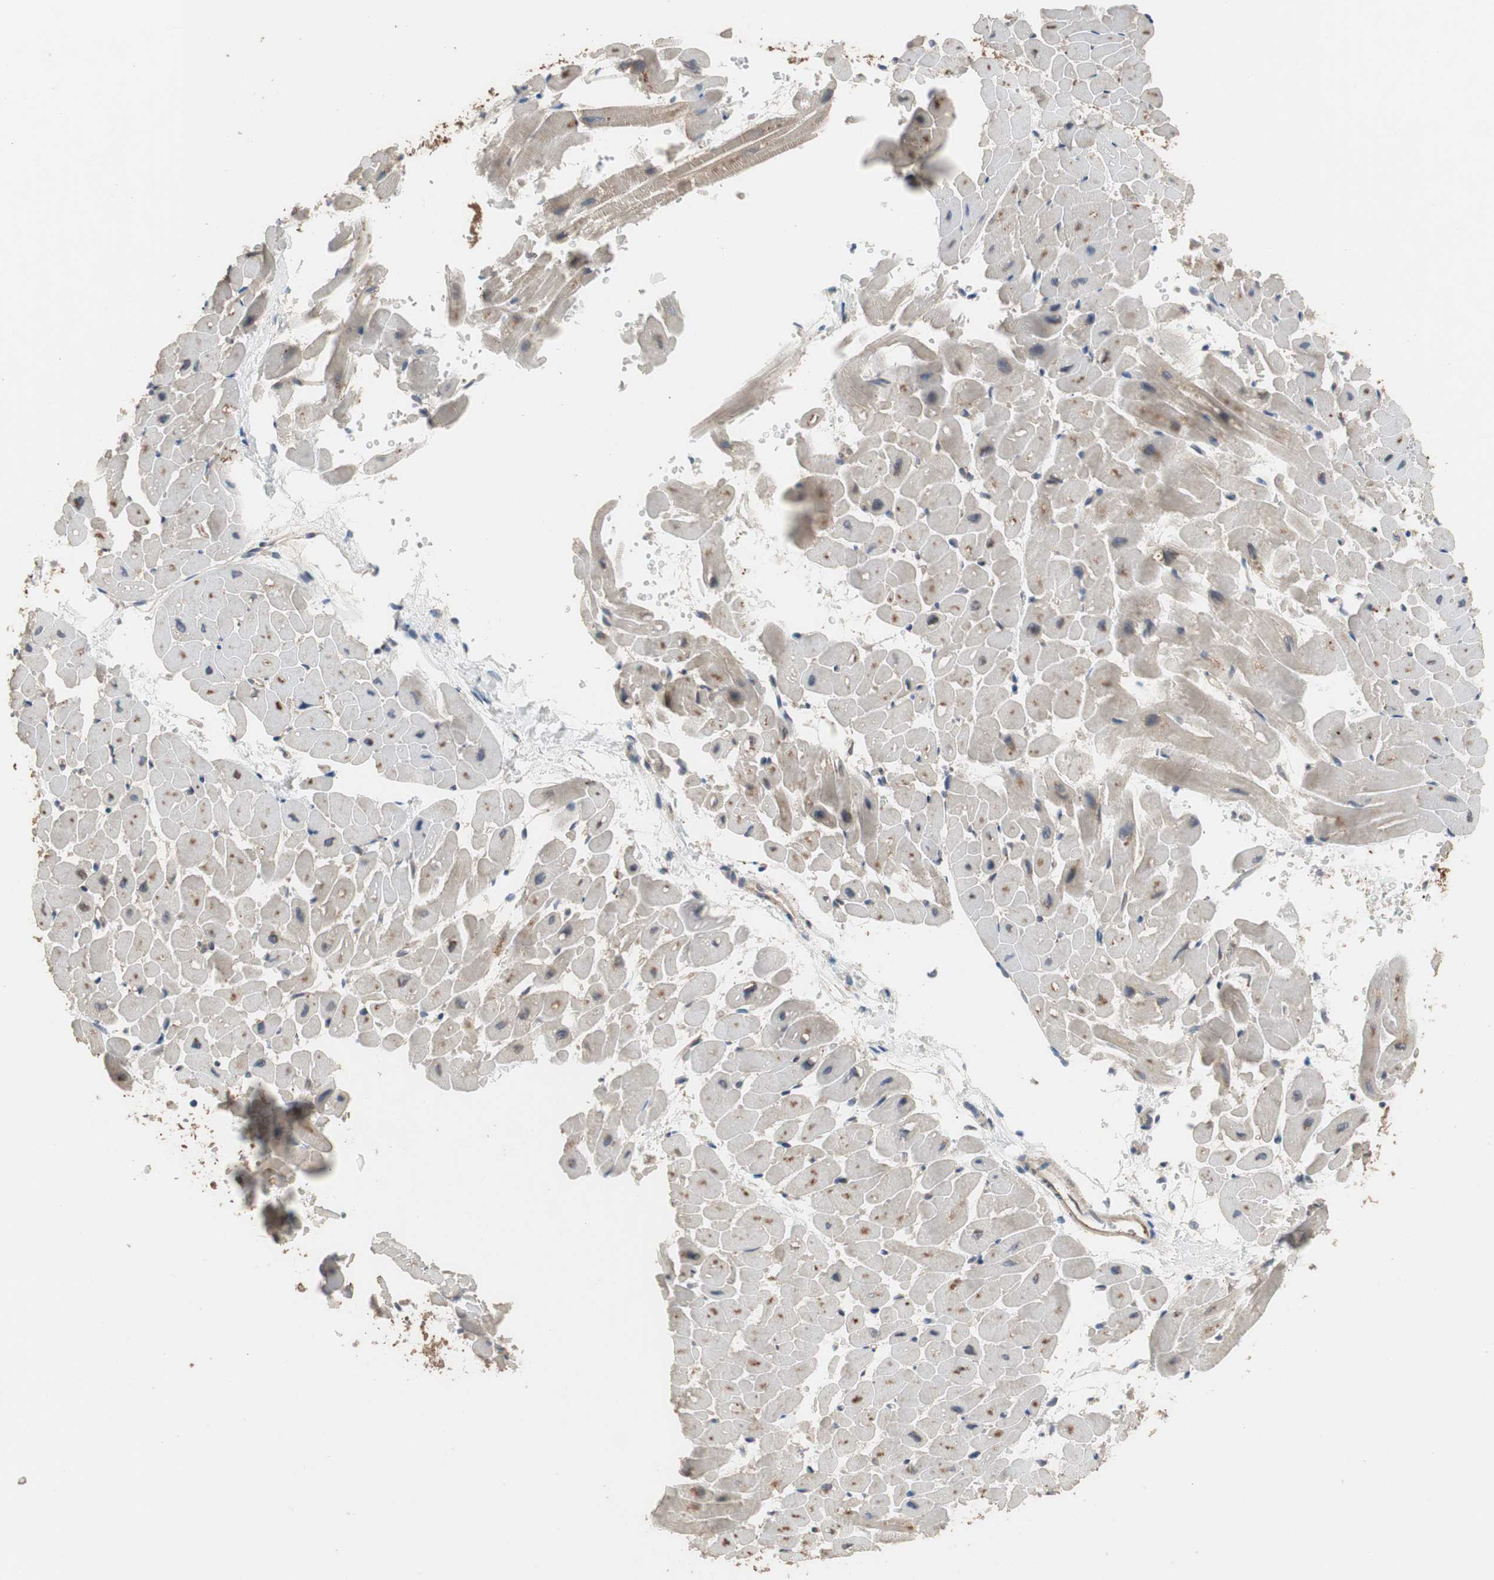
{"staining": {"intensity": "moderate", "quantity": ">75%", "location": "cytoplasmic/membranous"}, "tissue": "heart muscle", "cell_type": "Cardiomyocytes", "image_type": "normal", "snomed": [{"axis": "morphology", "description": "Normal tissue, NOS"}, {"axis": "topography", "description": "Heart"}], "caption": "The histopathology image reveals staining of unremarkable heart muscle, revealing moderate cytoplasmic/membranous protein expression (brown color) within cardiomyocytes.", "gene": "MAP4K2", "patient": {"sex": "male", "age": 45}}